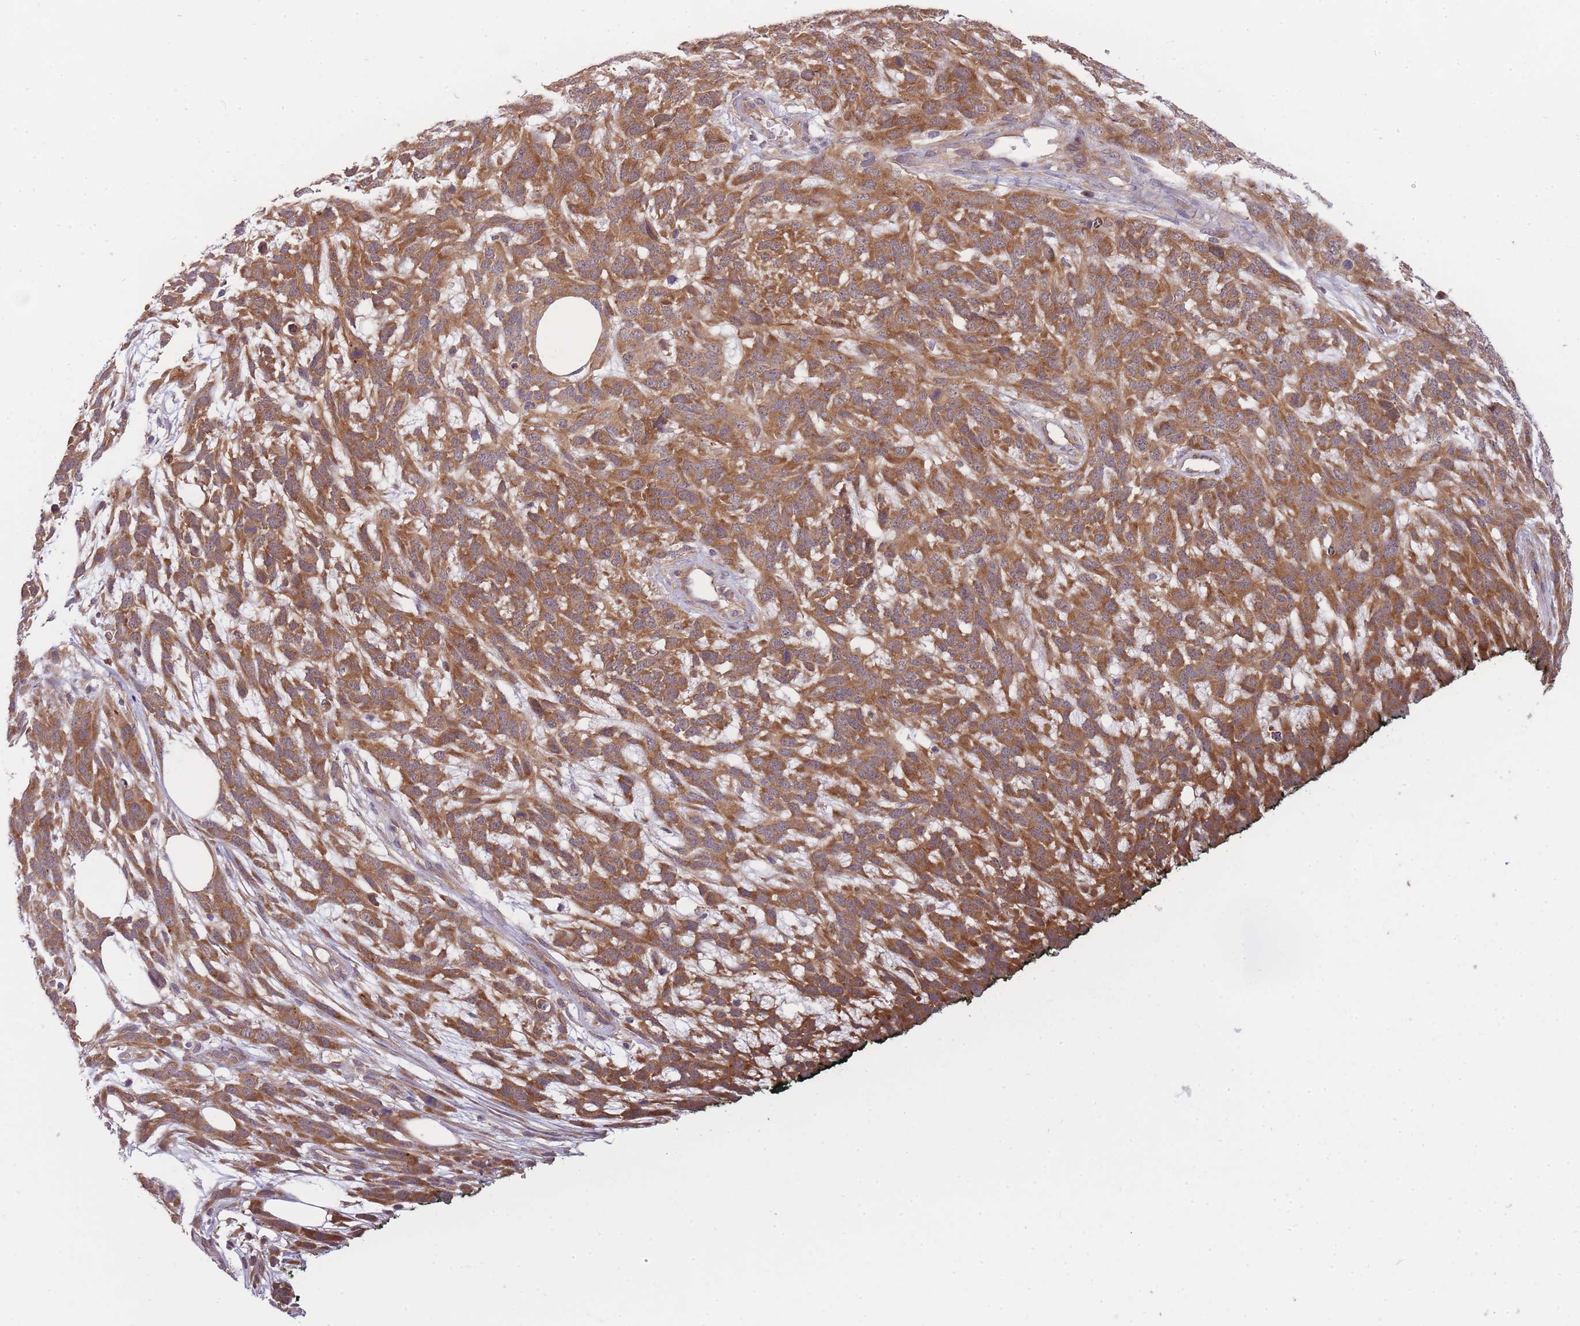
{"staining": {"intensity": "moderate", "quantity": ">75%", "location": "cytoplasmic/membranous"}, "tissue": "melanoma", "cell_type": "Tumor cells", "image_type": "cancer", "snomed": [{"axis": "morphology", "description": "Normal morphology"}, {"axis": "morphology", "description": "Malignant melanoma, NOS"}, {"axis": "topography", "description": "Skin"}], "caption": "High-power microscopy captured an immunohistochemistry (IHC) histopathology image of melanoma, revealing moderate cytoplasmic/membranous staining in about >75% of tumor cells. The staining was performed using DAB, with brown indicating positive protein expression. Nuclei are stained blue with hematoxylin.", "gene": "PFDN6", "patient": {"sex": "female", "age": 72}}